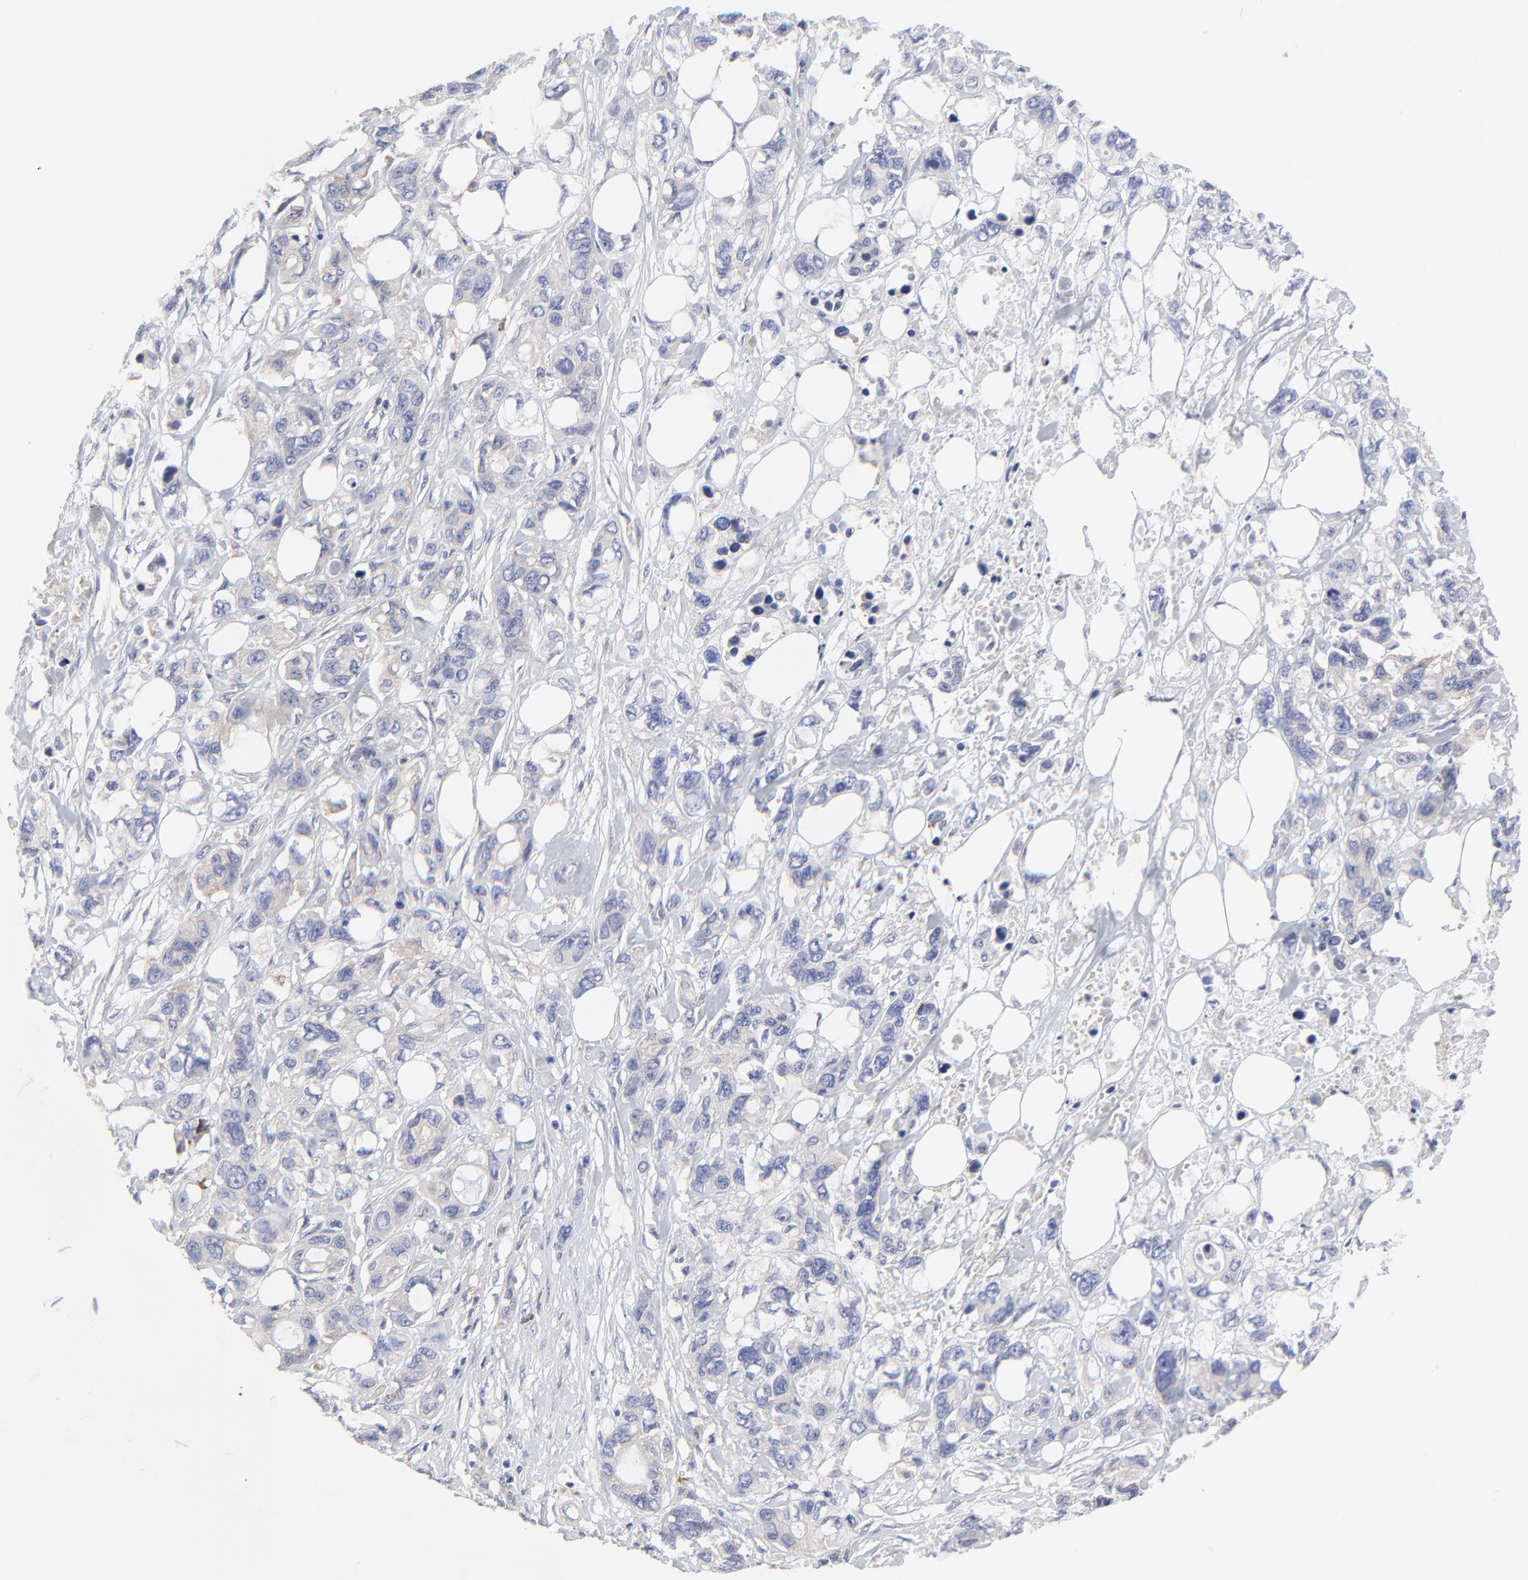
{"staining": {"intensity": "weak", "quantity": "<25%", "location": "cytoplasmic/membranous"}, "tissue": "stomach cancer", "cell_type": "Tumor cells", "image_type": "cancer", "snomed": [{"axis": "morphology", "description": "Adenocarcinoma, NOS"}, {"axis": "topography", "description": "Stomach, upper"}], "caption": "The image shows no significant positivity in tumor cells of adenocarcinoma (stomach). (DAB (3,3'-diaminobenzidine) immunohistochemistry (IHC) with hematoxylin counter stain).", "gene": "PPFIBP2", "patient": {"sex": "male", "age": 47}}